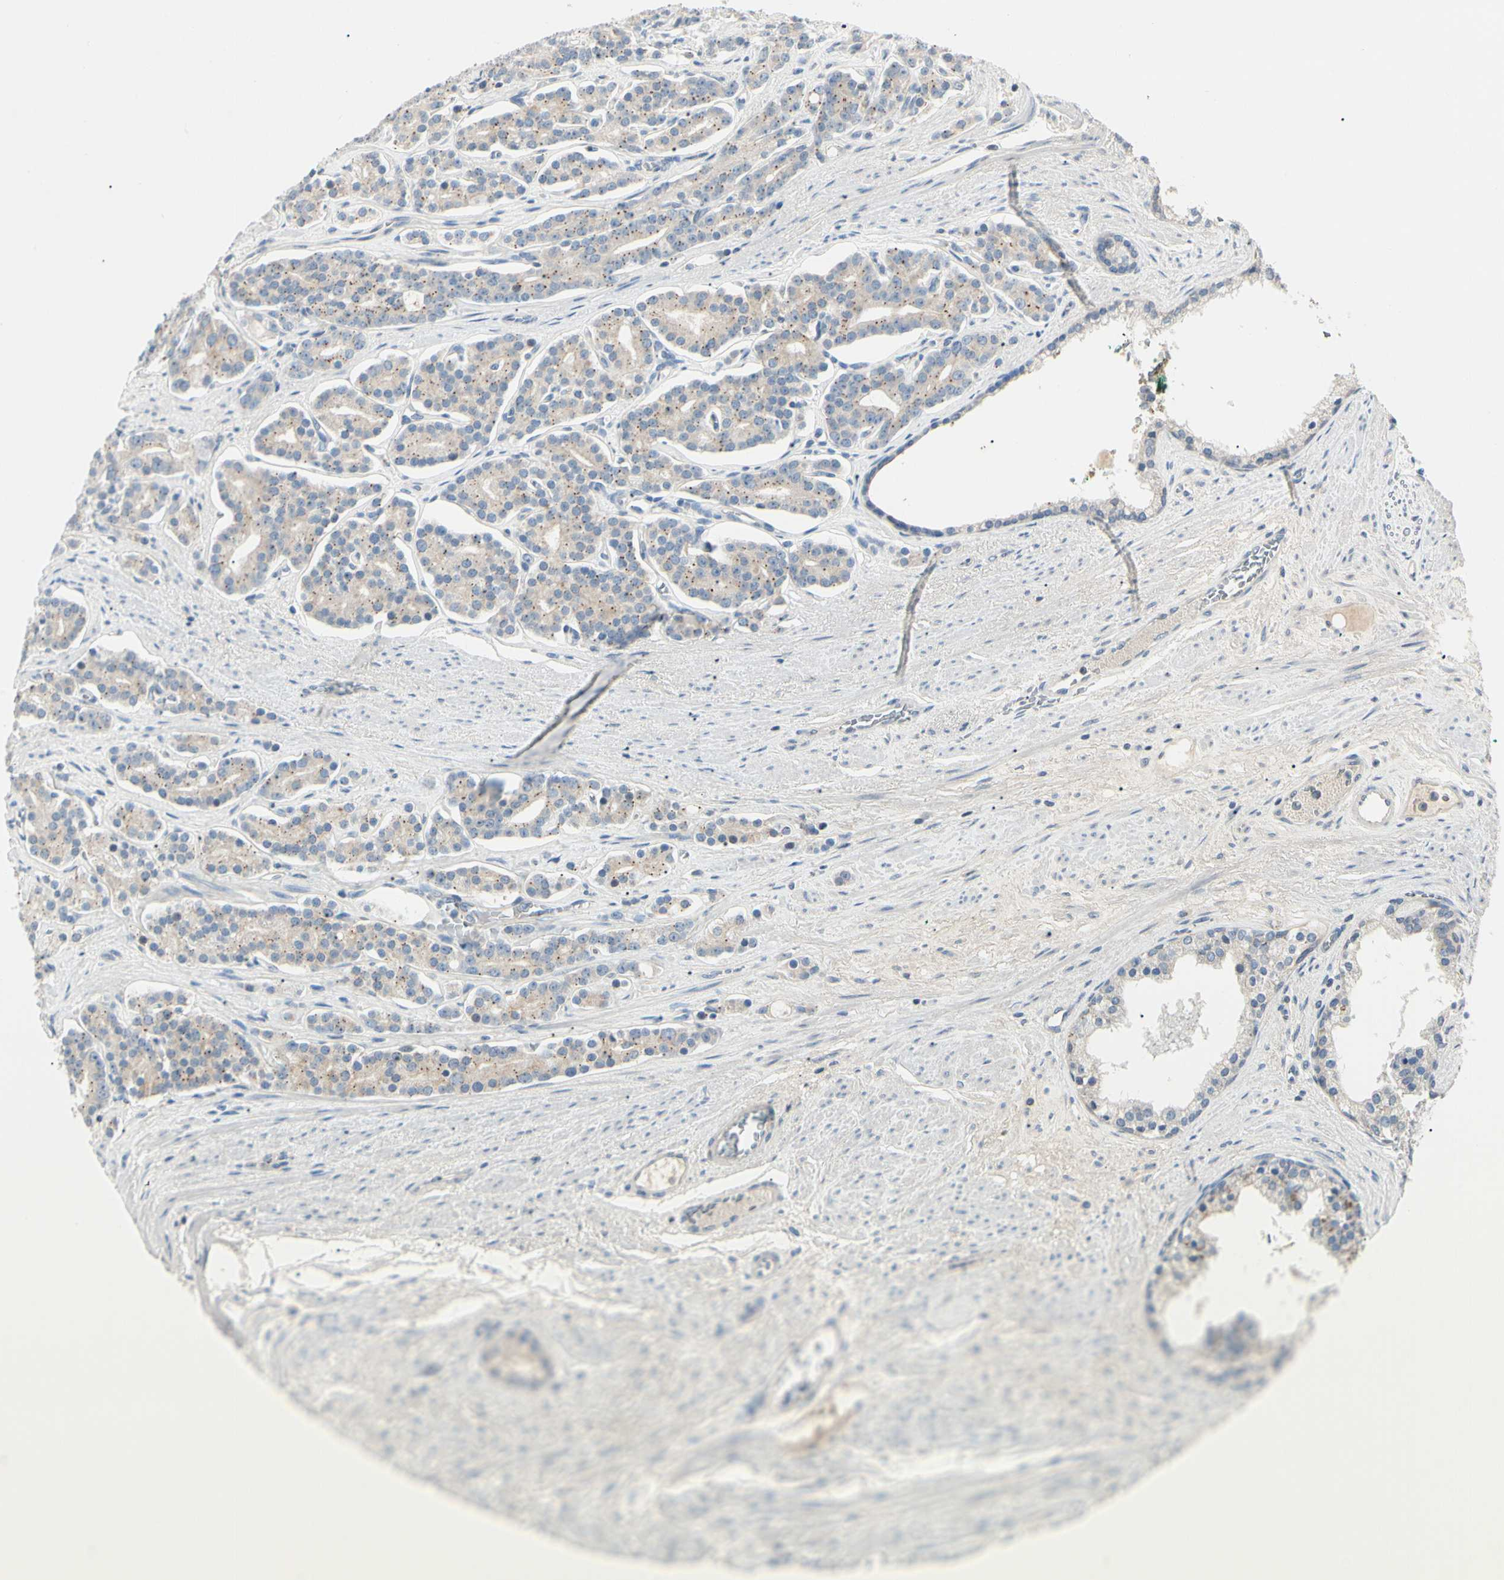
{"staining": {"intensity": "moderate", "quantity": "25%-75%", "location": "cytoplasmic/membranous"}, "tissue": "prostate cancer", "cell_type": "Tumor cells", "image_type": "cancer", "snomed": [{"axis": "morphology", "description": "Adenocarcinoma, Low grade"}, {"axis": "topography", "description": "Prostate"}], "caption": "Protein expression analysis of human prostate cancer (adenocarcinoma (low-grade)) reveals moderate cytoplasmic/membranous expression in about 25%-75% of tumor cells.", "gene": "ALDH18A1", "patient": {"sex": "male", "age": 63}}